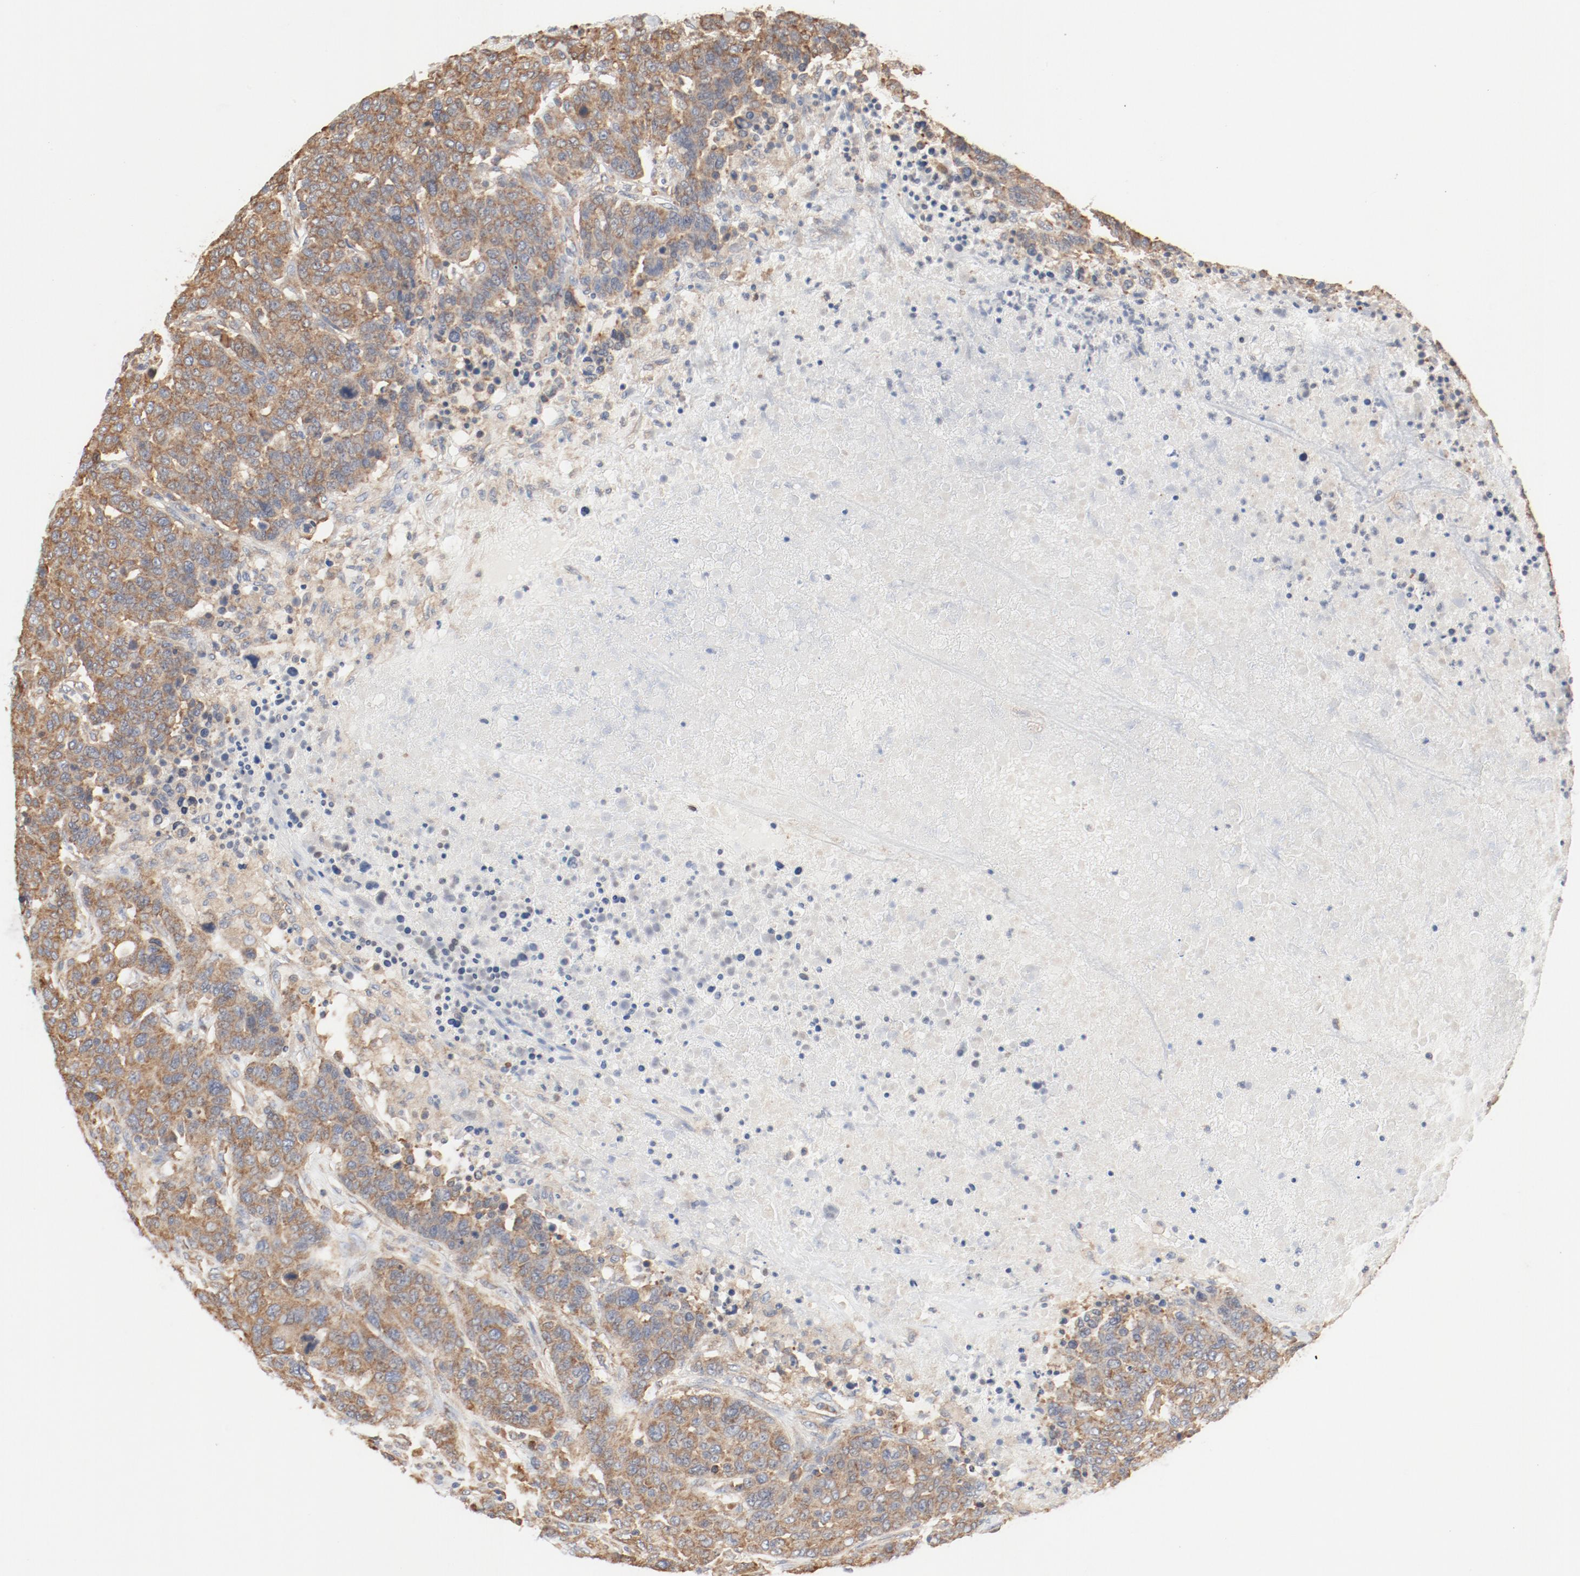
{"staining": {"intensity": "moderate", "quantity": ">75%", "location": "cytoplasmic/membranous"}, "tissue": "breast cancer", "cell_type": "Tumor cells", "image_type": "cancer", "snomed": [{"axis": "morphology", "description": "Duct carcinoma"}, {"axis": "topography", "description": "Breast"}], "caption": "Human breast cancer stained for a protein (brown) reveals moderate cytoplasmic/membranous positive expression in about >75% of tumor cells.", "gene": "RPS6", "patient": {"sex": "female", "age": 37}}